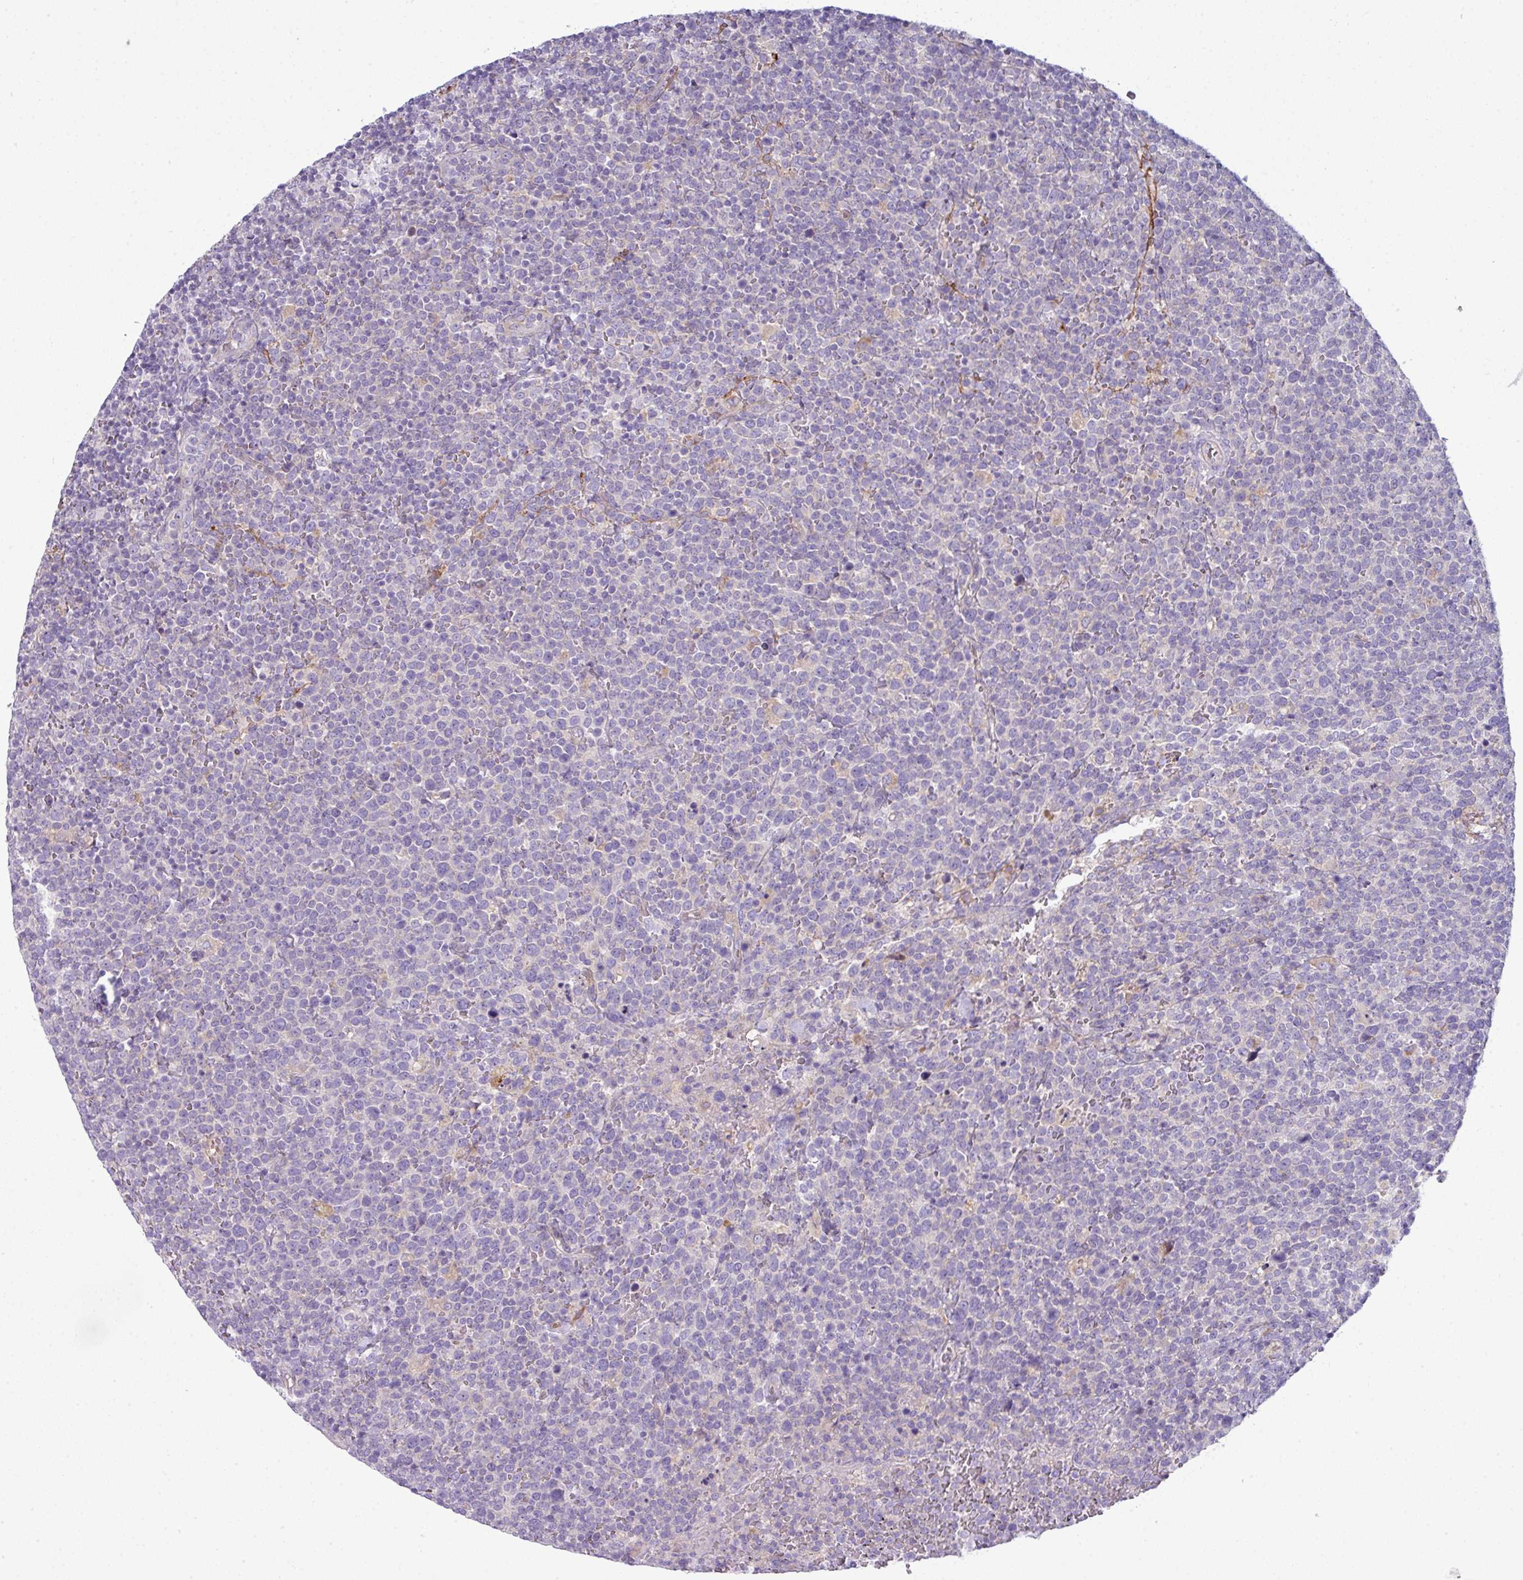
{"staining": {"intensity": "negative", "quantity": "none", "location": "none"}, "tissue": "lymphoma", "cell_type": "Tumor cells", "image_type": "cancer", "snomed": [{"axis": "morphology", "description": "Malignant lymphoma, non-Hodgkin's type, High grade"}, {"axis": "topography", "description": "Lymph node"}], "caption": "Tumor cells are negative for brown protein staining in high-grade malignant lymphoma, non-Hodgkin's type.", "gene": "ABCC5", "patient": {"sex": "male", "age": 61}}